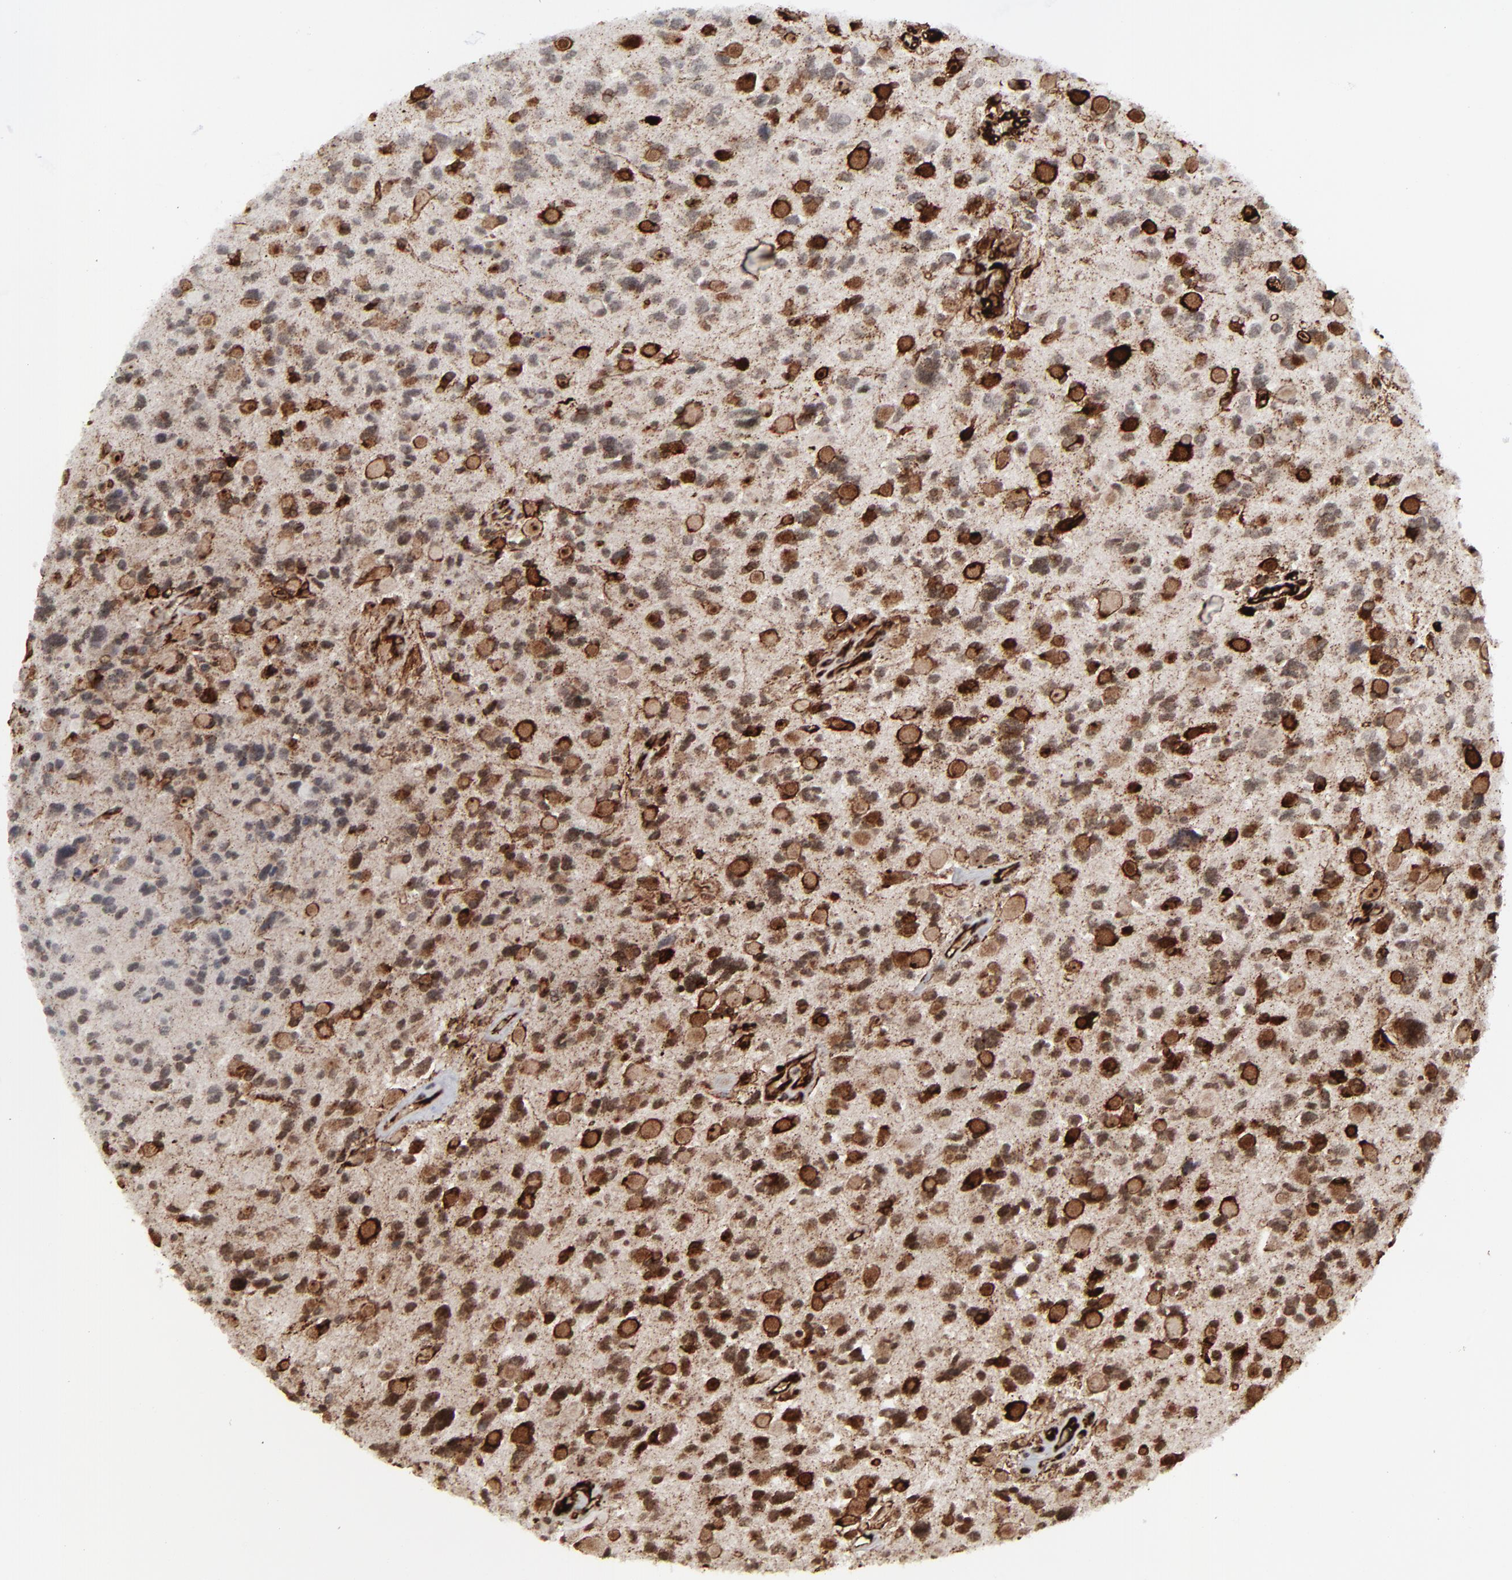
{"staining": {"intensity": "strong", "quantity": ">75%", "location": "cytoplasmic/membranous,nuclear"}, "tissue": "glioma", "cell_type": "Tumor cells", "image_type": "cancer", "snomed": [{"axis": "morphology", "description": "Glioma, malignant, High grade"}, {"axis": "topography", "description": "Brain"}], "caption": "A micrograph of malignant glioma (high-grade) stained for a protein shows strong cytoplasmic/membranous and nuclear brown staining in tumor cells.", "gene": "SPARC", "patient": {"sex": "female", "age": 37}}